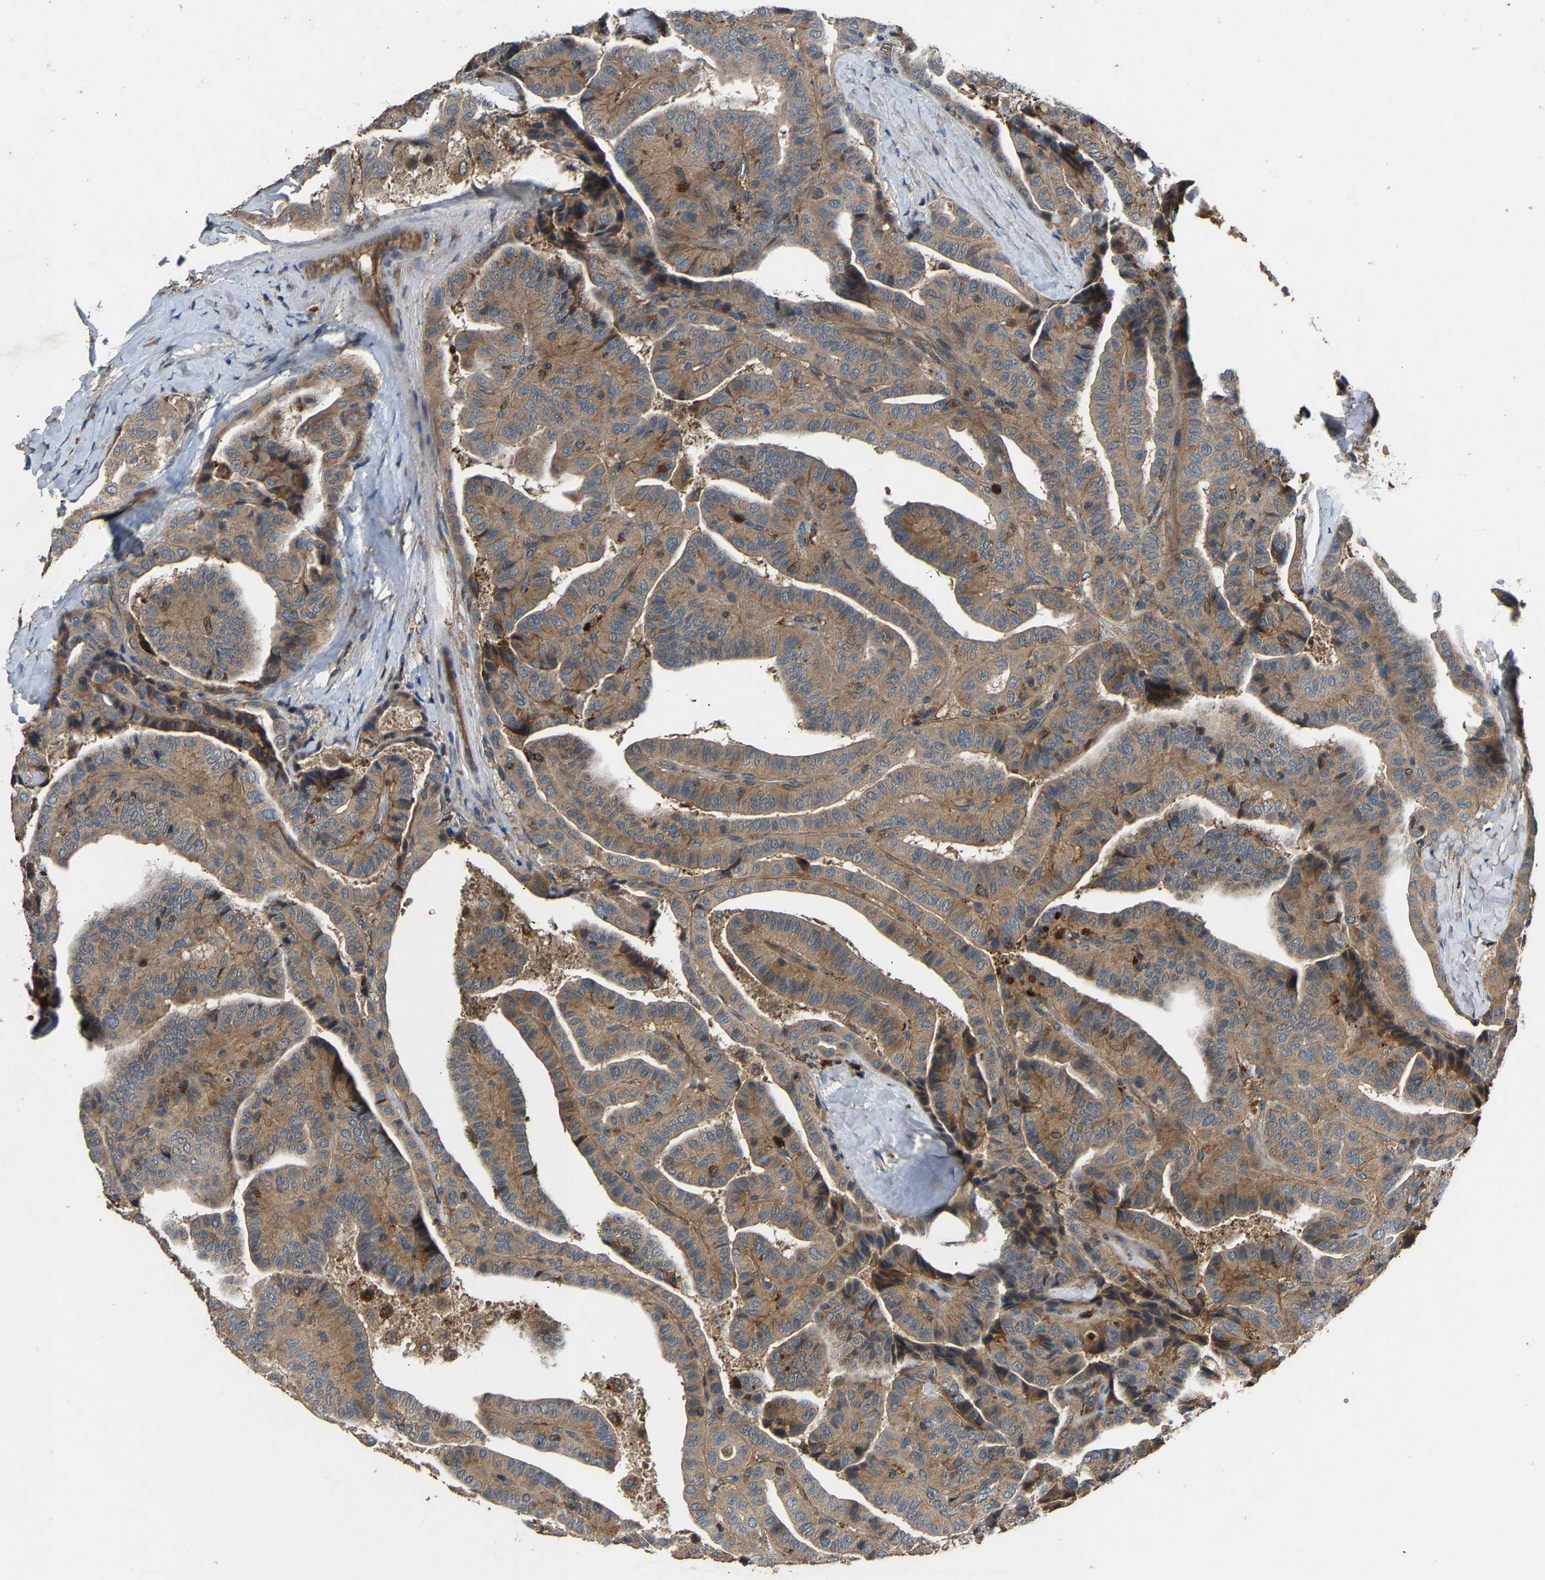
{"staining": {"intensity": "moderate", "quantity": ">75%", "location": "cytoplasmic/membranous"}, "tissue": "thyroid cancer", "cell_type": "Tumor cells", "image_type": "cancer", "snomed": [{"axis": "morphology", "description": "Papillary adenocarcinoma, NOS"}, {"axis": "topography", "description": "Thyroid gland"}], "caption": "Protein expression analysis of thyroid cancer (papillary adenocarcinoma) reveals moderate cytoplasmic/membranous positivity in approximately >75% of tumor cells. (brown staining indicates protein expression, while blue staining denotes nuclei).", "gene": "PPID", "patient": {"sex": "male", "age": 77}}